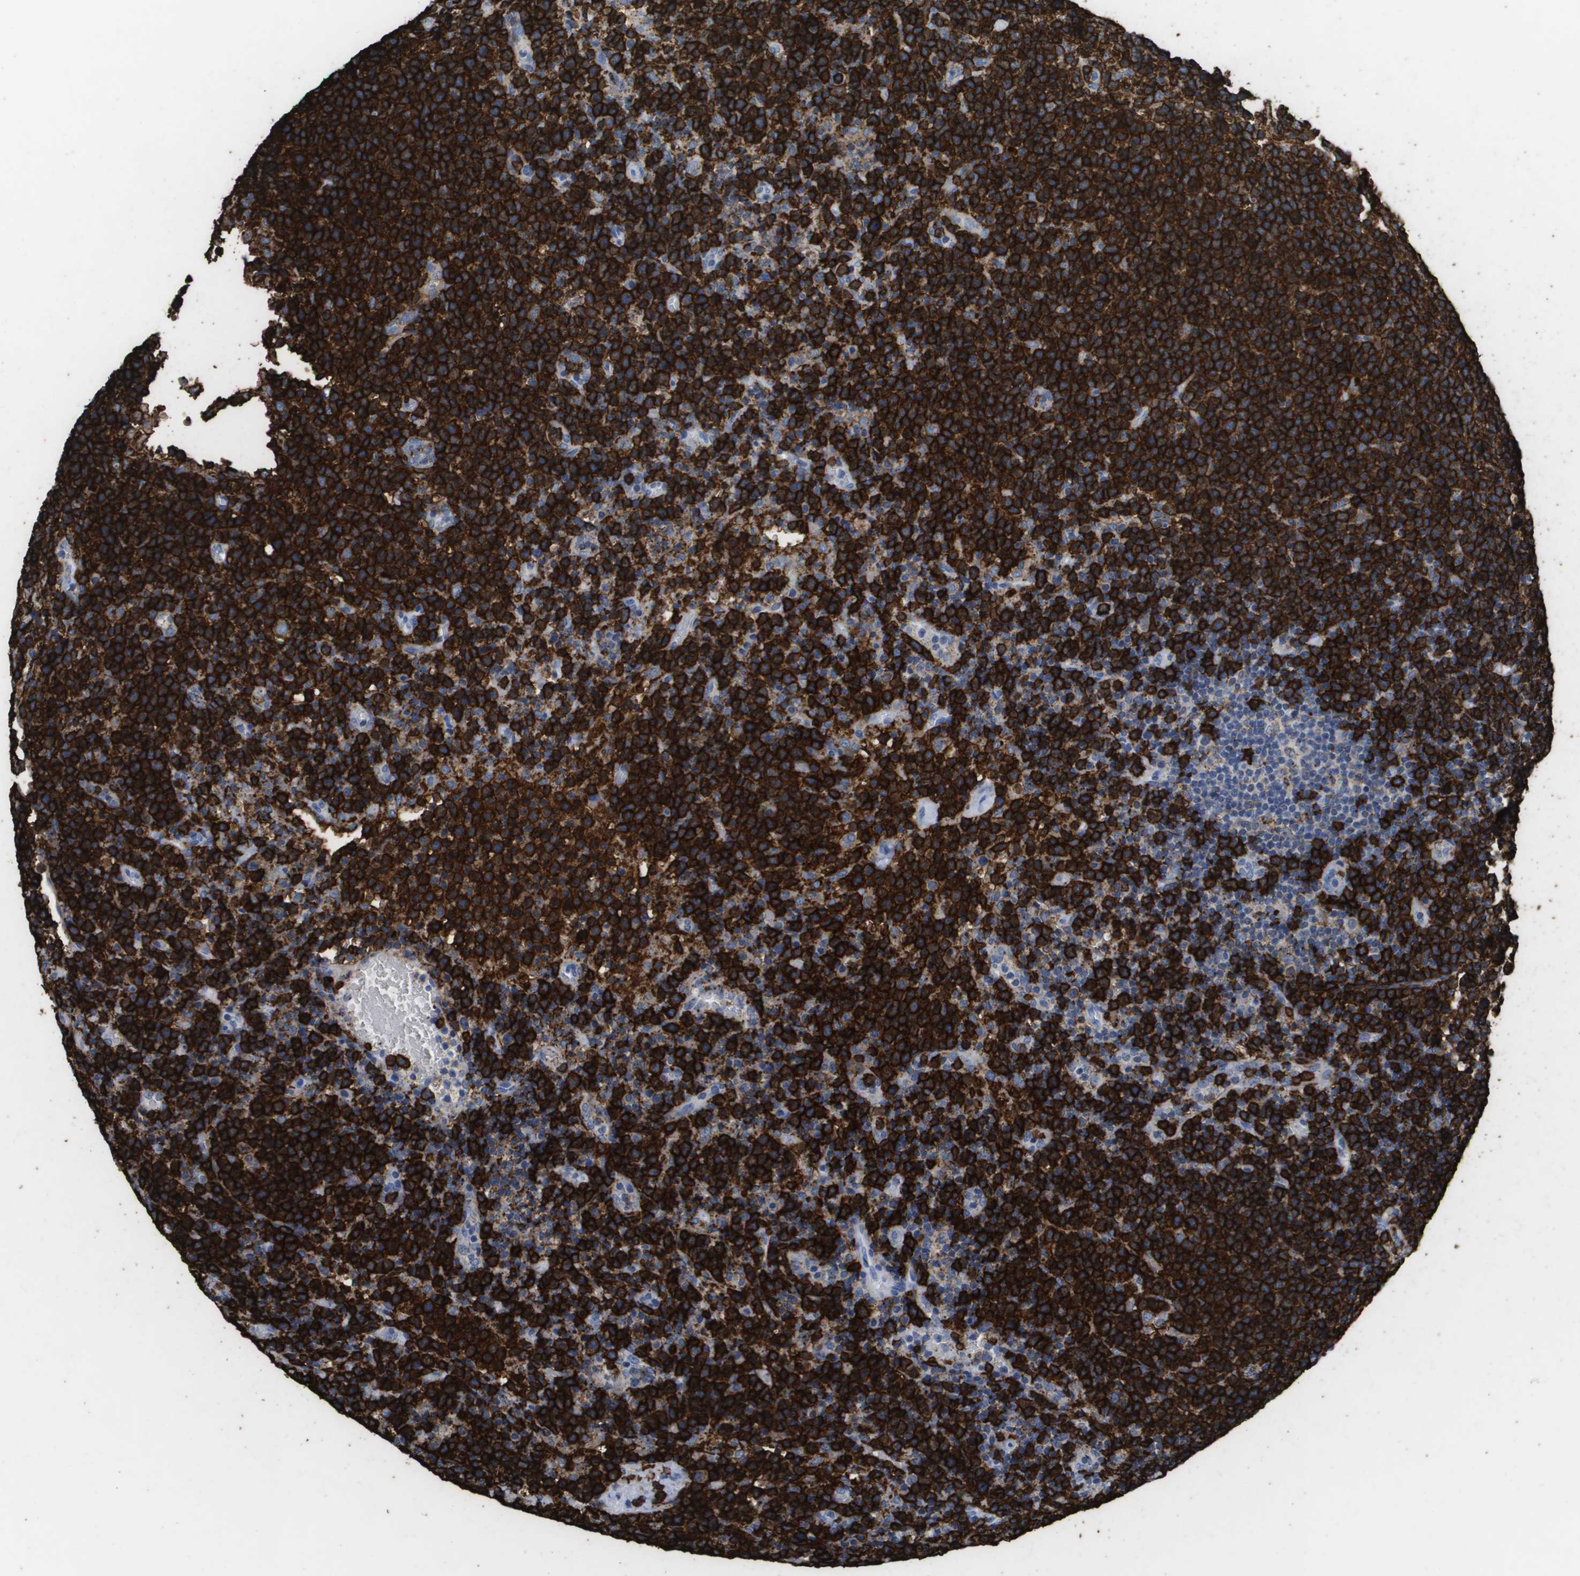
{"staining": {"intensity": "strong", "quantity": ">75%", "location": "cytoplasmic/membranous"}, "tissue": "lymphoma", "cell_type": "Tumor cells", "image_type": "cancer", "snomed": [{"axis": "morphology", "description": "Malignant lymphoma, non-Hodgkin's type, High grade"}, {"axis": "topography", "description": "Lymph node"}], "caption": "Brown immunohistochemical staining in malignant lymphoma, non-Hodgkin's type (high-grade) shows strong cytoplasmic/membranous positivity in approximately >75% of tumor cells.", "gene": "MS4A1", "patient": {"sex": "male", "age": 61}}